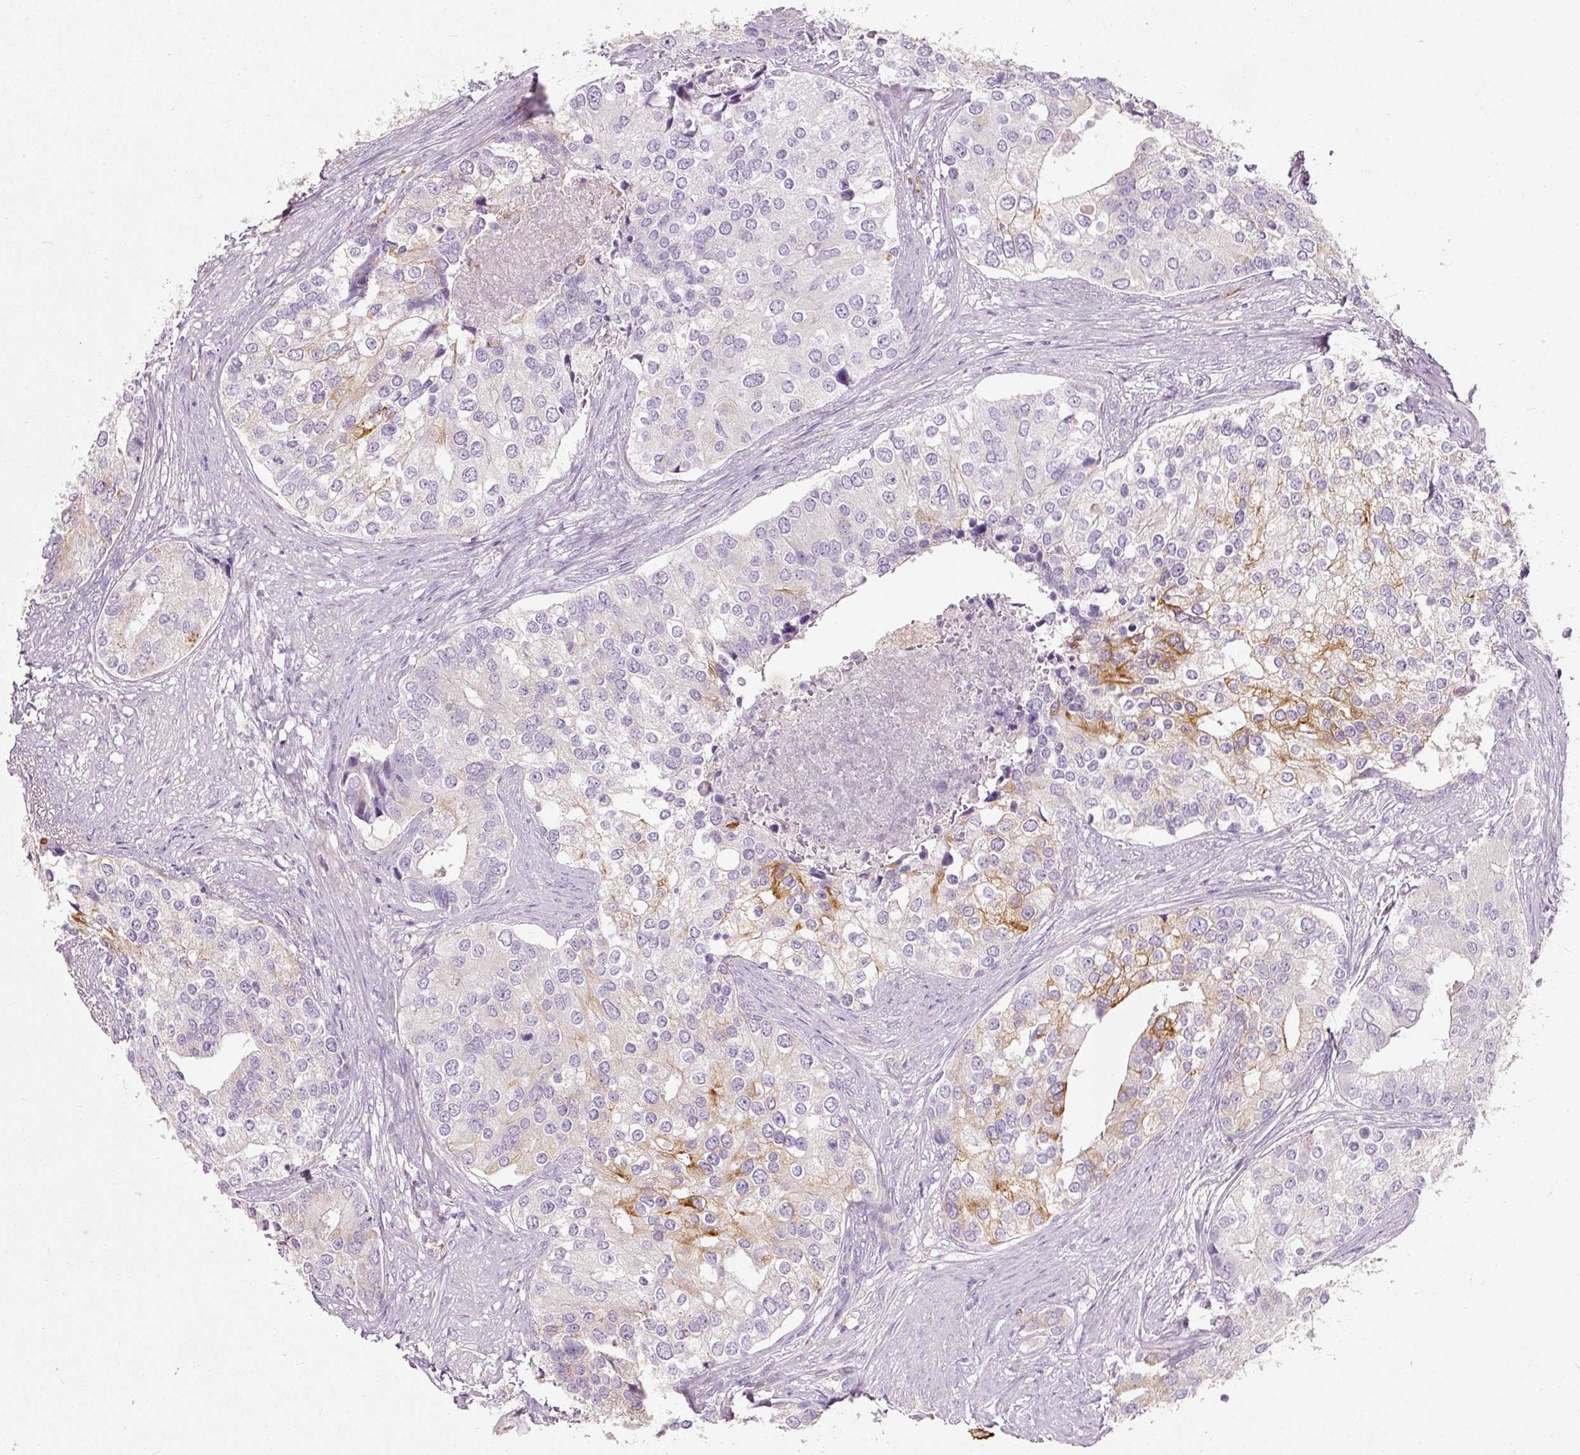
{"staining": {"intensity": "moderate", "quantity": "<25%", "location": "cytoplasmic/membranous"}, "tissue": "prostate cancer", "cell_type": "Tumor cells", "image_type": "cancer", "snomed": [{"axis": "morphology", "description": "Adenocarcinoma, High grade"}, {"axis": "topography", "description": "Prostate"}], "caption": "Protein positivity by immunohistochemistry shows moderate cytoplasmic/membranous positivity in about <25% of tumor cells in prostate cancer (high-grade adenocarcinoma).", "gene": "MTHFD2", "patient": {"sex": "male", "age": 62}}